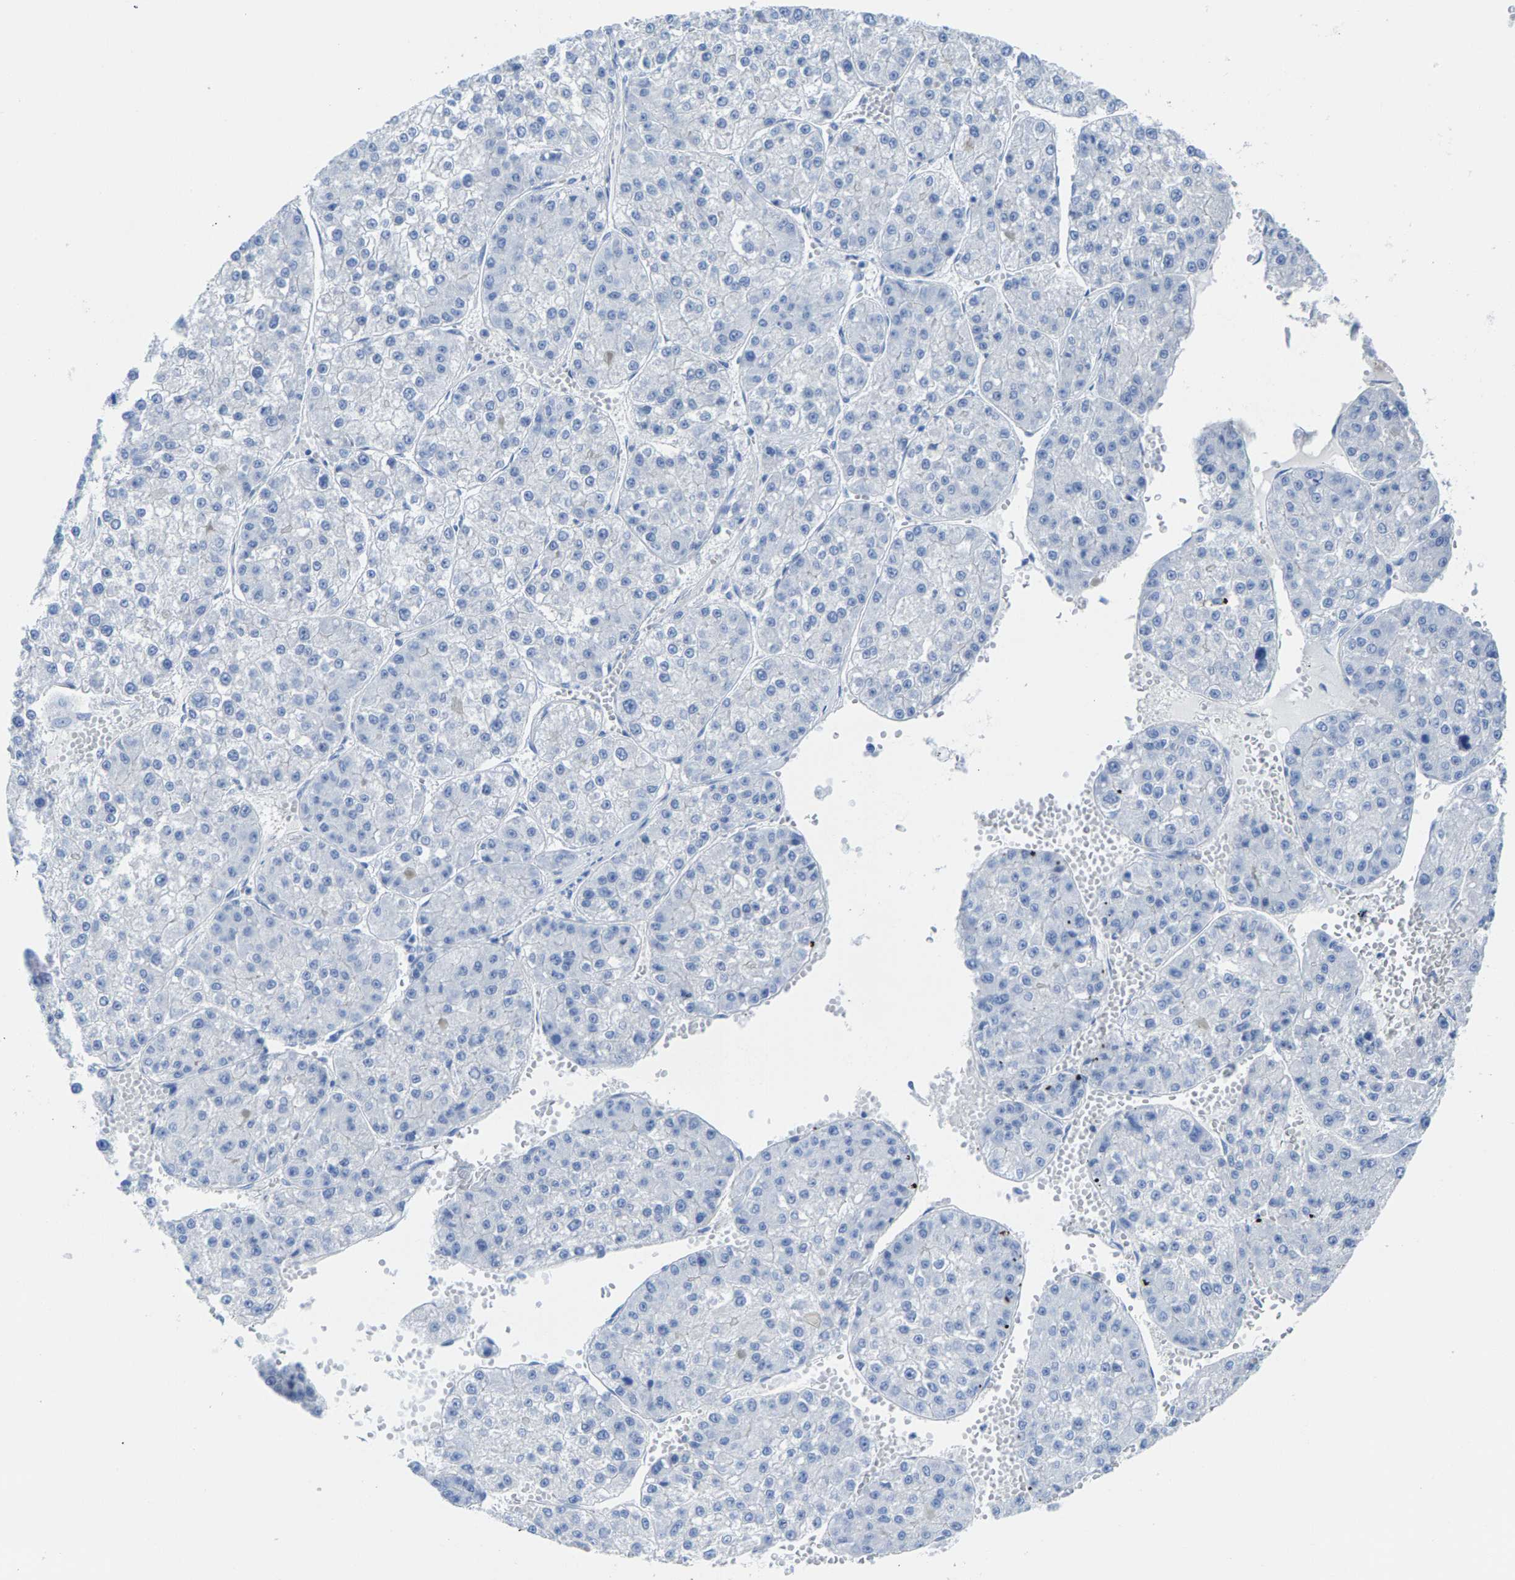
{"staining": {"intensity": "negative", "quantity": "none", "location": "none"}, "tissue": "liver cancer", "cell_type": "Tumor cells", "image_type": "cancer", "snomed": [{"axis": "morphology", "description": "Carcinoma, Hepatocellular, NOS"}, {"axis": "topography", "description": "Liver"}], "caption": "A high-resolution histopathology image shows immunohistochemistry staining of hepatocellular carcinoma (liver), which reveals no significant positivity in tumor cells. (Immunohistochemistry (ihc), brightfield microscopy, high magnification).", "gene": "CPA1", "patient": {"sex": "female", "age": 73}}